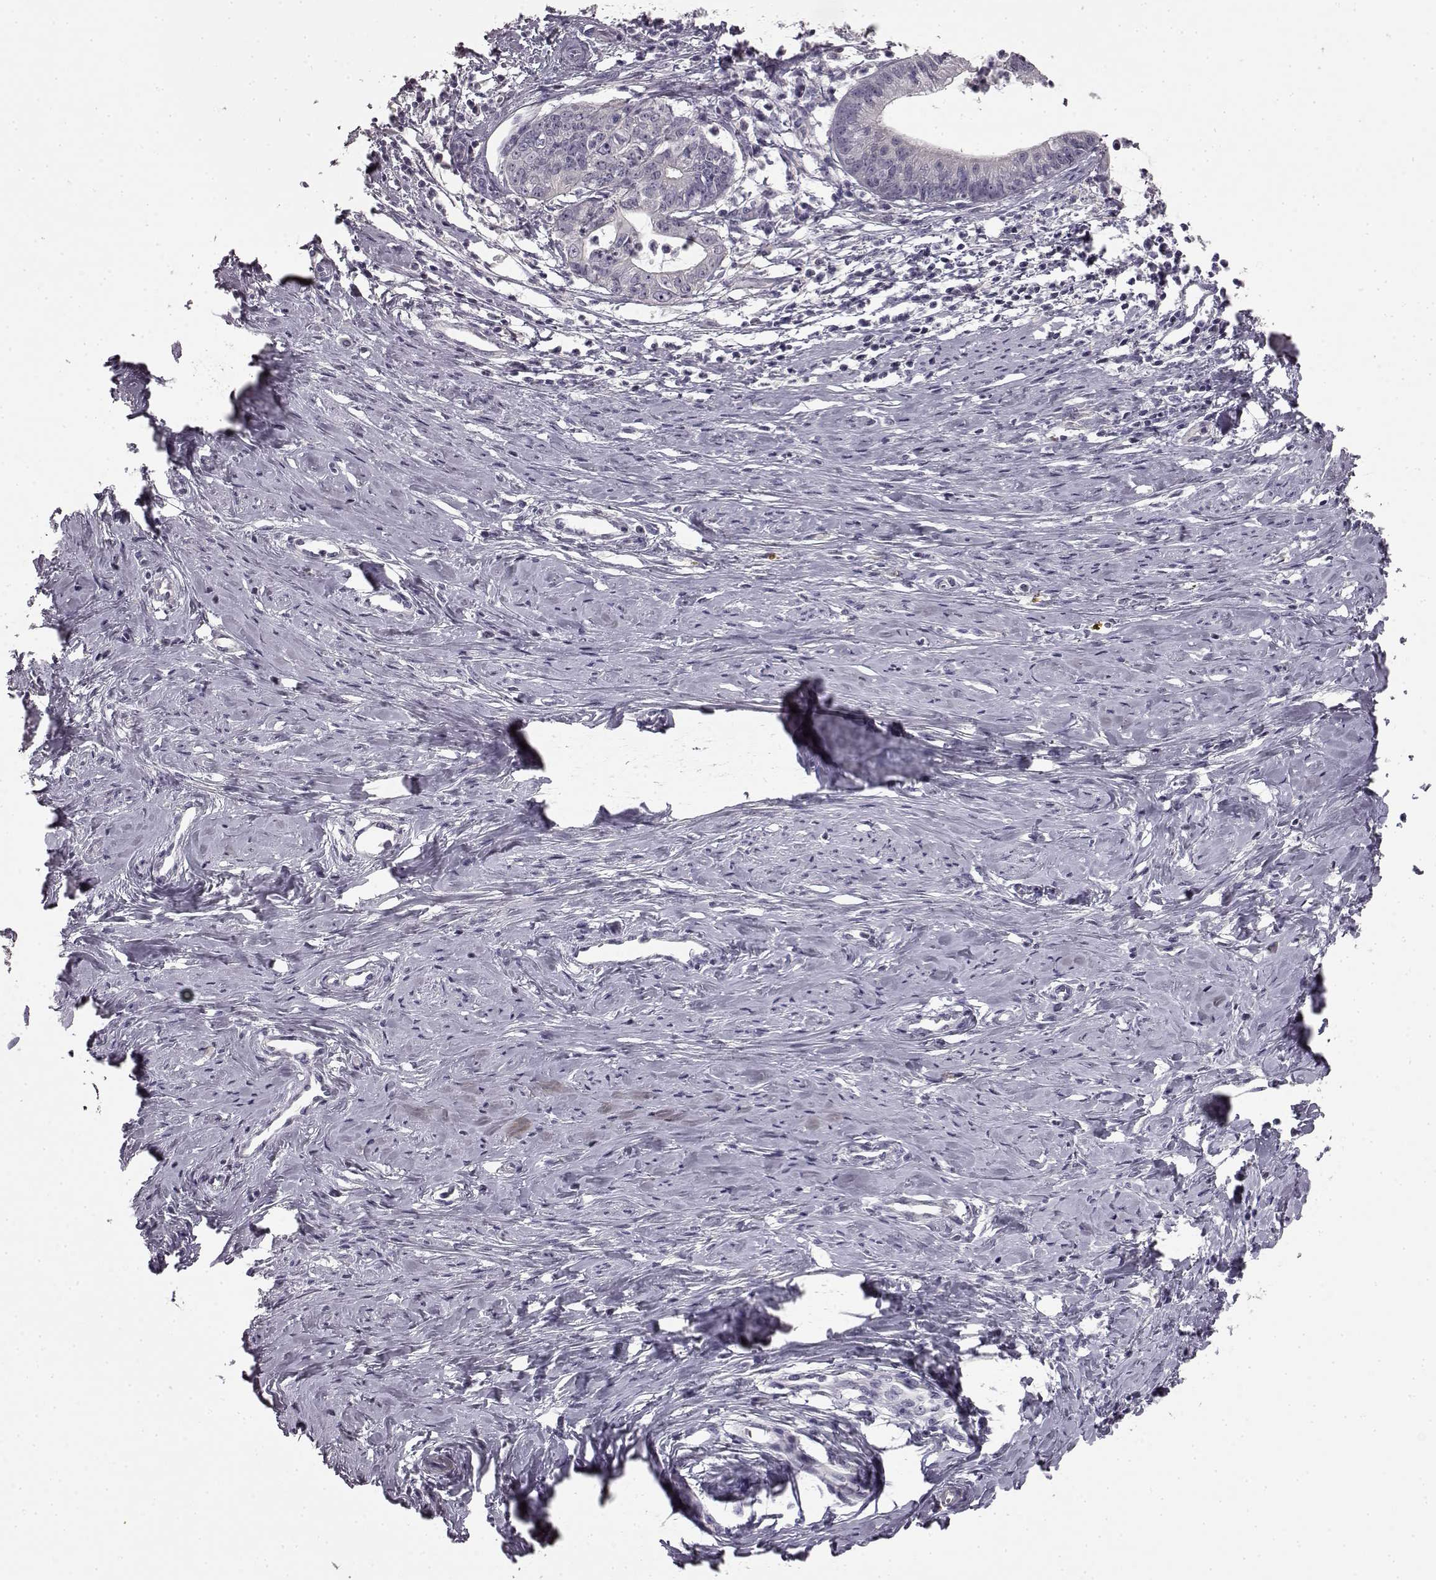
{"staining": {"intensity": "negative", "quantity": "none", "location": "none"}, "tissue": "cervical cancer", "cell_type": "Tumor cells", "image_type": "cancer", "snomed": [{"axis": "morphology", "description": "Normal tissue, NOS"}, {"axis": "morphology", "description": "Adenocarcinoma, NOS"}, {"axis": "topography", "description": "Cervix"}], "caption": "Protein analysis of adenocarcinoma (cervical) shows no significant expression in tumor cells.", "gene": "KRT85", "patient": {"sex": "female", "age": 38}}